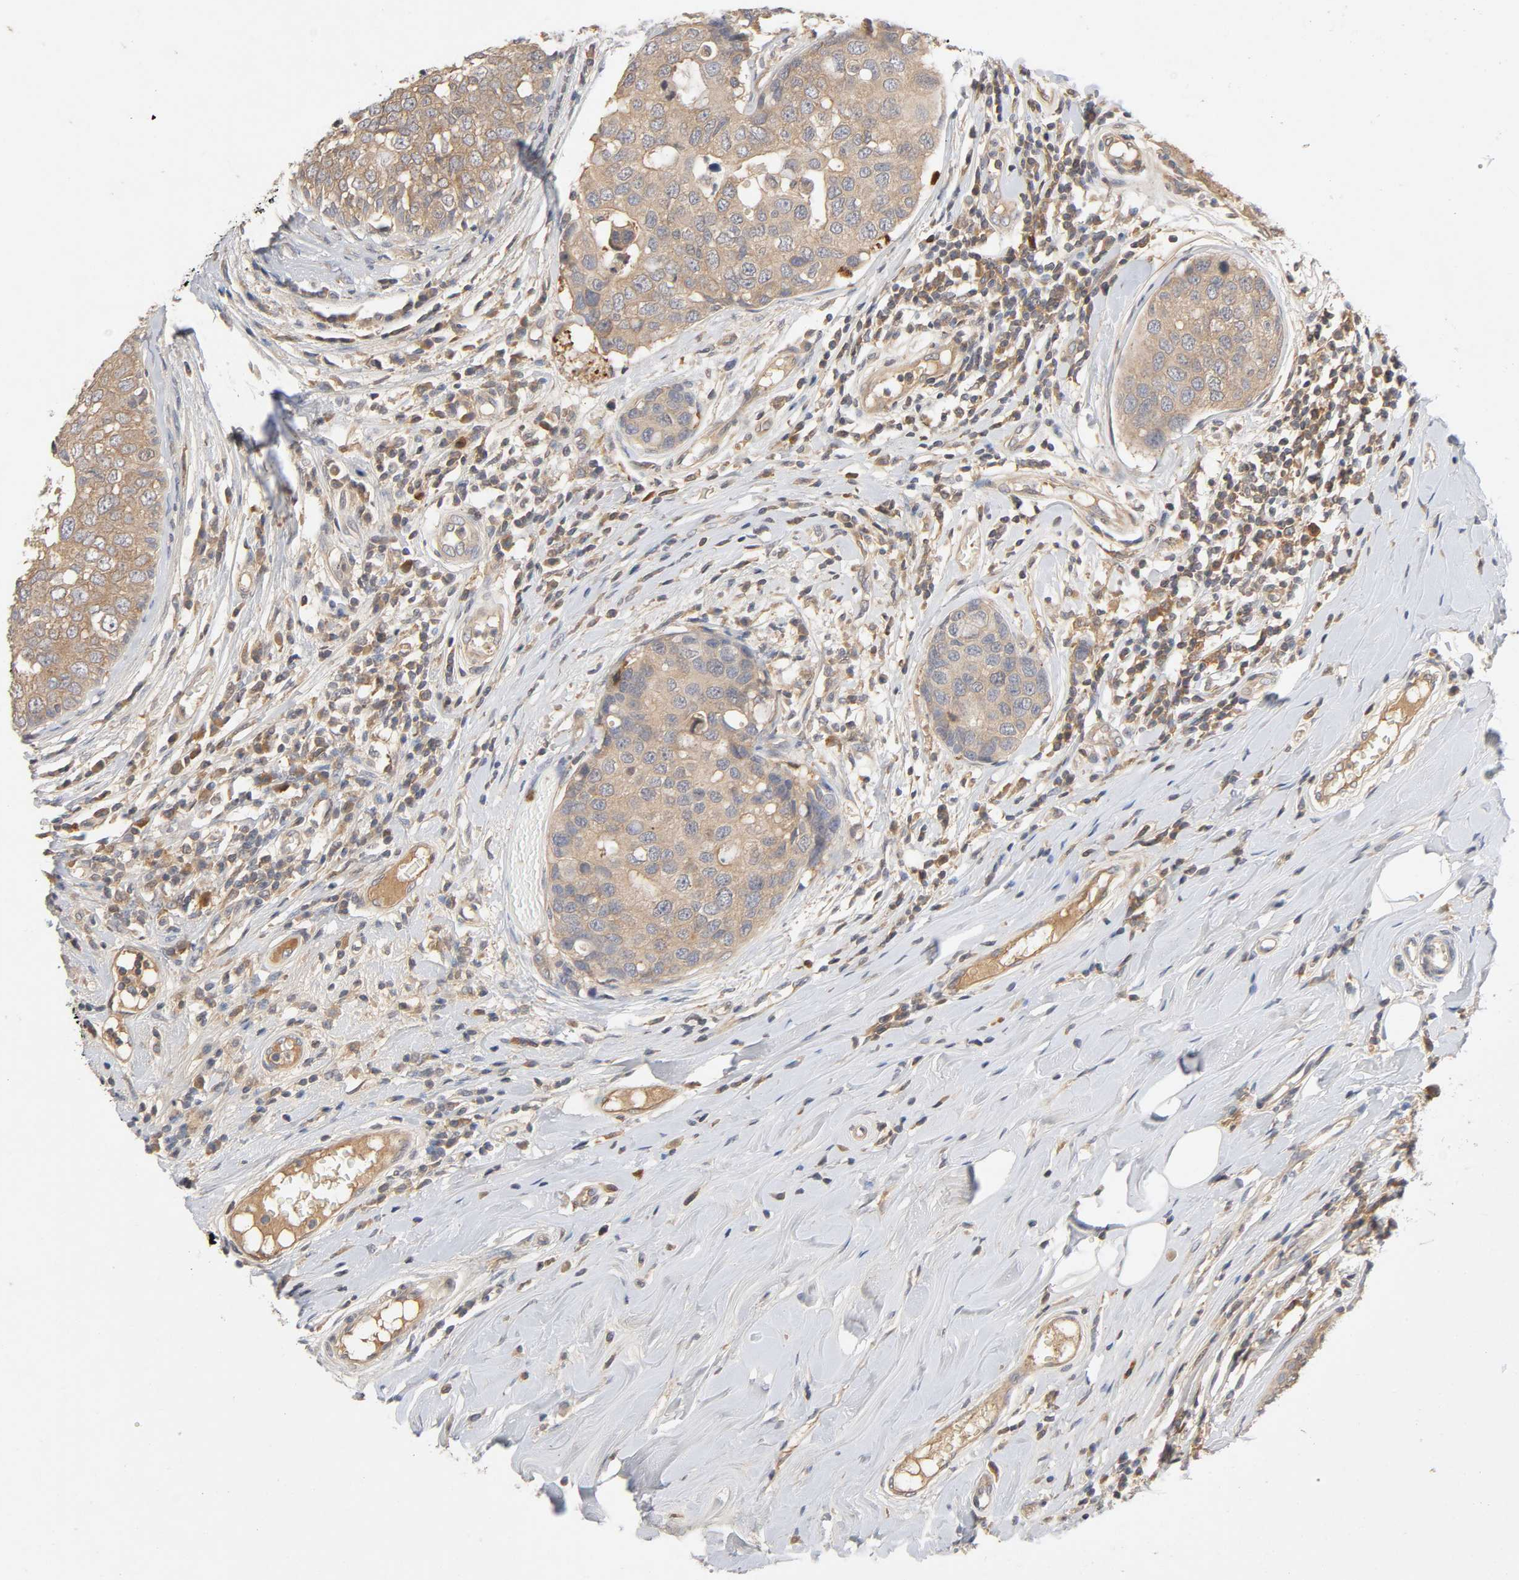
{"staining": {"intensity": "moderate", "quantity": ">75%", "location": "cytoplasmic/membranous"}, "tissue": "breast cancer", "cell_type": "Tumor cells", "image_type": "cancer", "snomed": [{"axis": "morphology", "description": "Duct carcinoma"}, {"axis": "topography", "description": "Breast"}], "caption": "Protein expression analysis of human breast cancer reveals moderate cytoplasmic/membranous staining in approximately >75% of tumor cells.", "gene": "CPB2", "patient": {"sex": "female", "age": 27}}